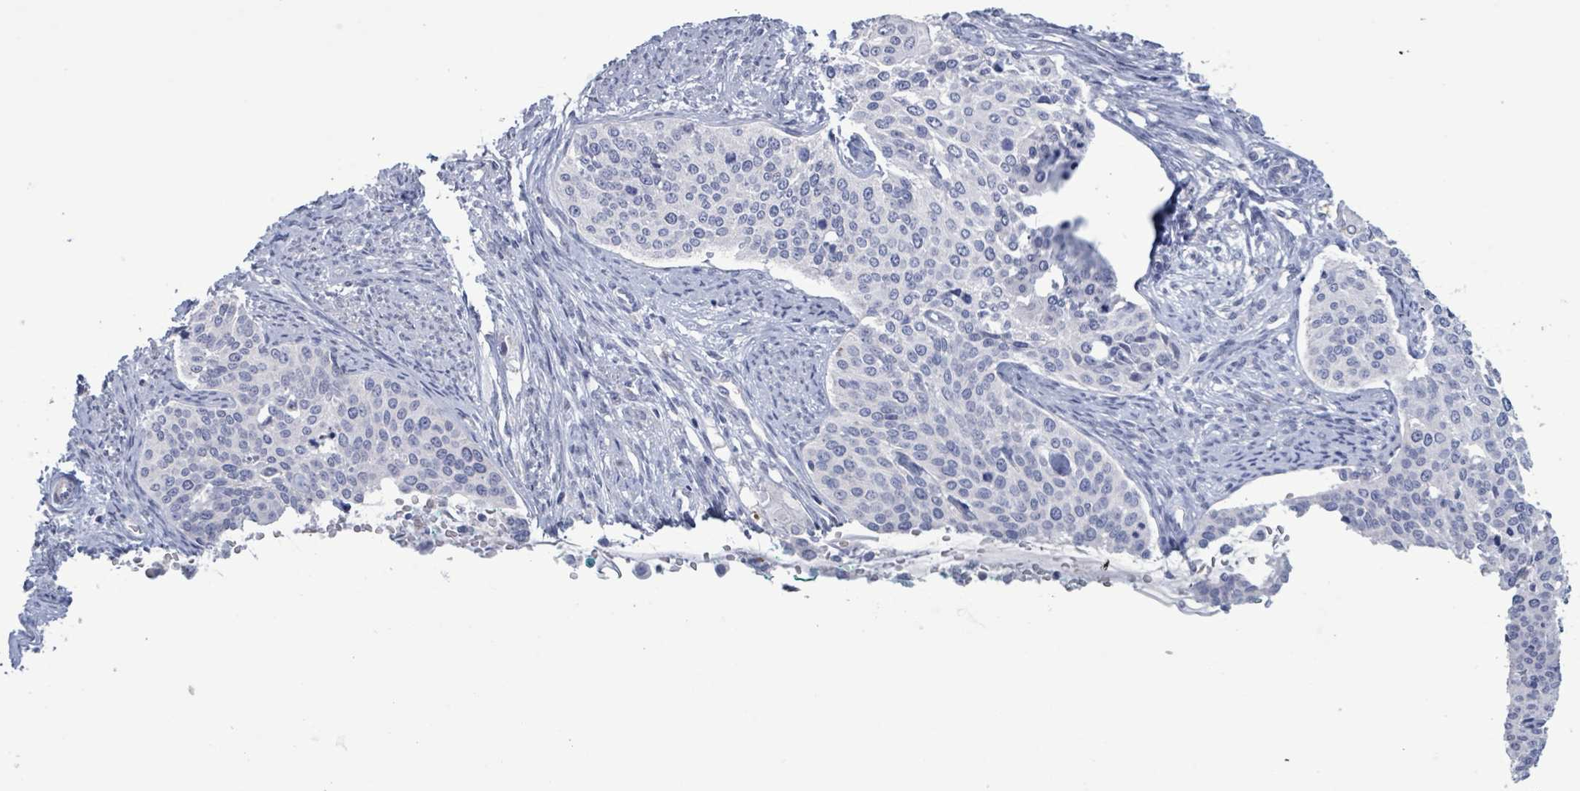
{"staining": {"intensity": "negative", "quantity": "none", "location": "none"}, "tissue": "cervical cancer", "cell_type": "Tumor cells", "image_type": "cancer", "snomed": [{"axis": "morphology", "description": "Squamous cell carcinoma, NOS"}, {"axis": "topography", "description": "Cervix"}], "caption": "Protein analysis of cervical squamous cell carcinoma displays no significant staining in tumor cells.", "gene": "PKLR", "patient": {"sex": "female", "age": 44}}